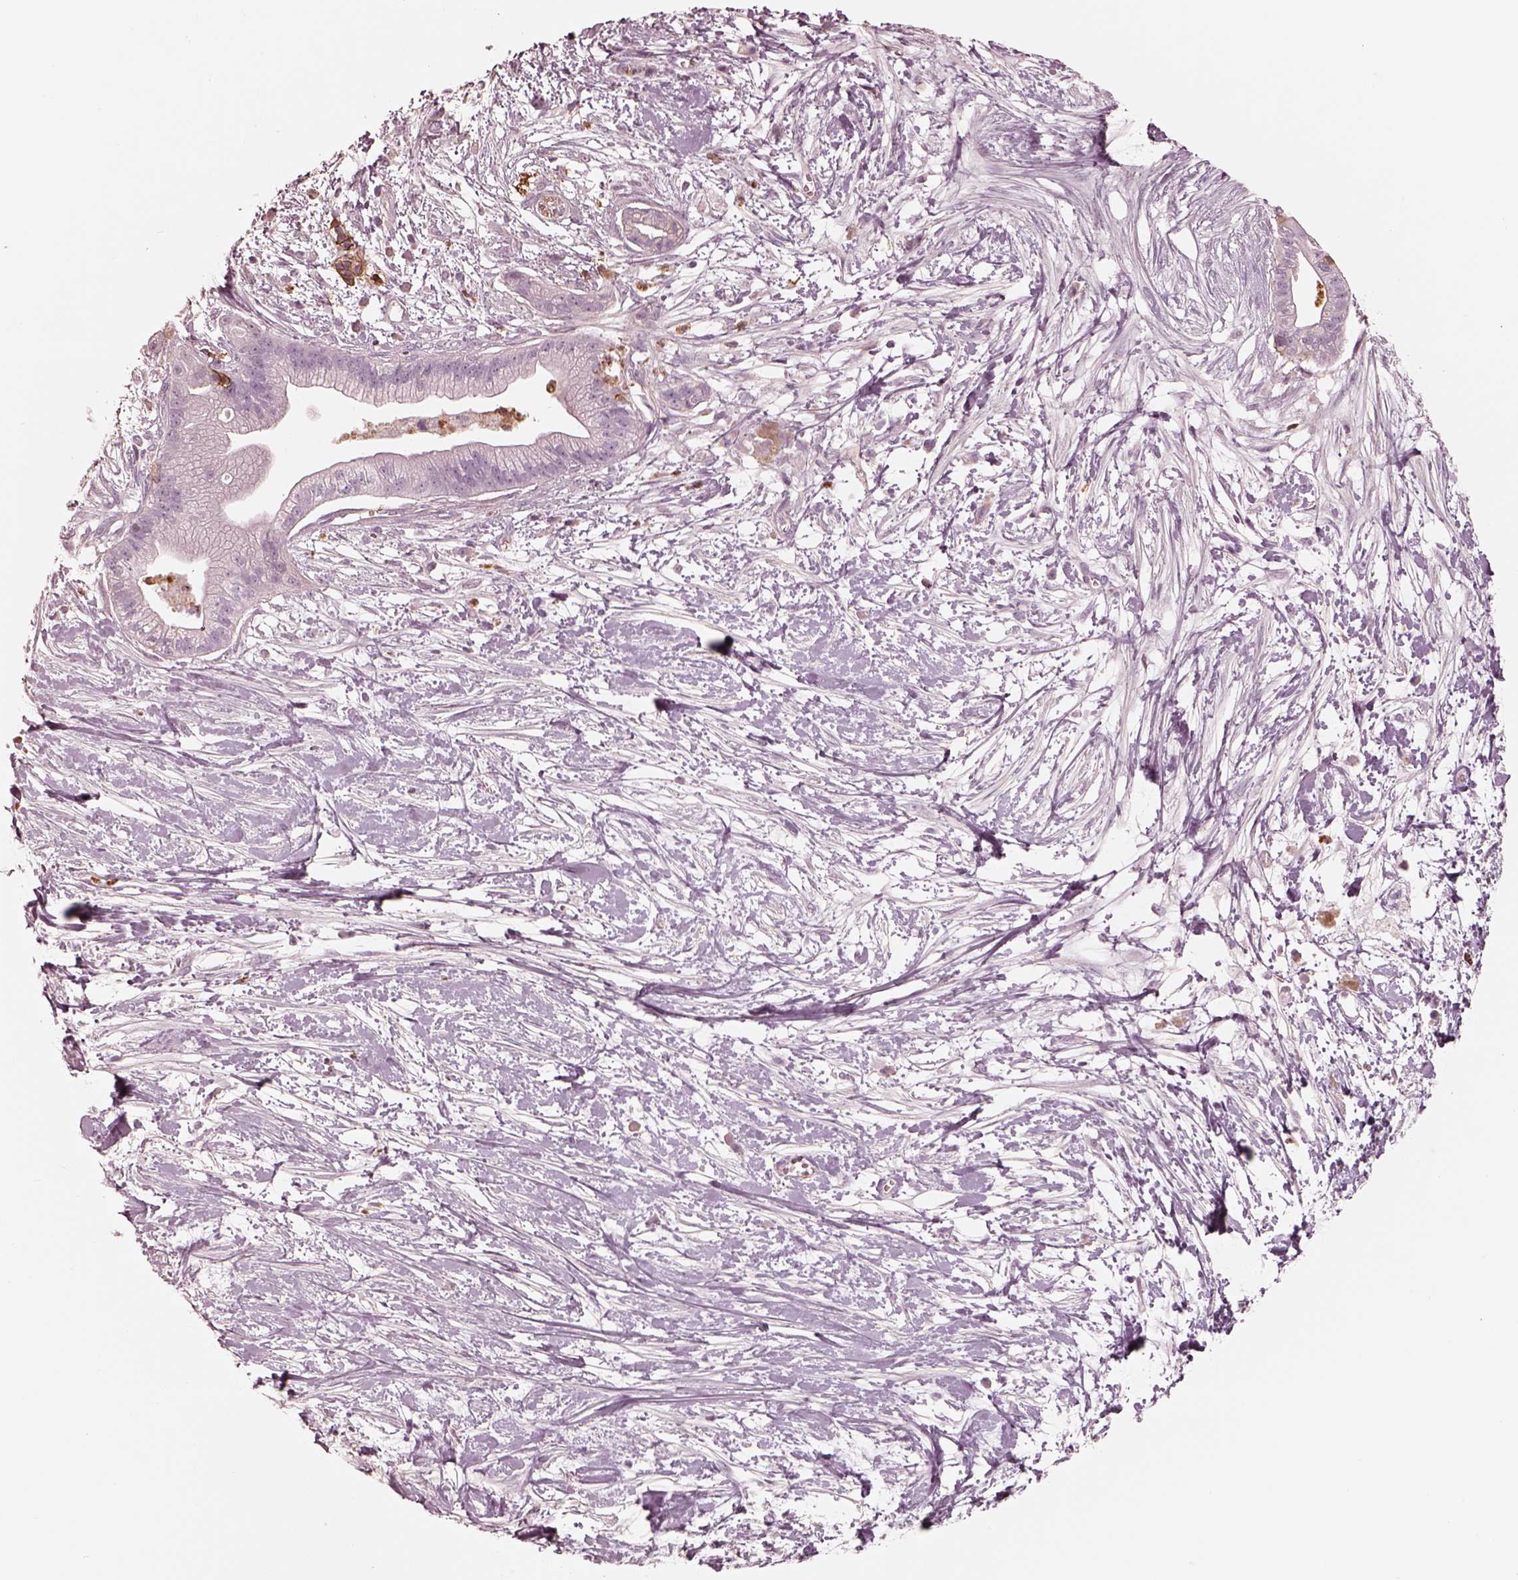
{"staining": {"intensity": "negative", "quantity": "none", "location": "none"}, "tissue": "pancreatic cancer", "cell_type": "Tumor cells", "image_type": "cancer", "snomed": [{"axis": "morphology", "description": "Normal tissue, NOS"}, {"axis": "morphology", "description": "Adenocarcinoma, NOS"}, {"axis": "topography", "description": "Lymph node"}, {"axis": "topography", "description": "Pancreas"}], "caption": "Immunohistochemistry of pancreatic cancer reveals no positivity in tumor cells.", "gene": "GPRIN1", "patient": {"sex": "female", "age": 58}}